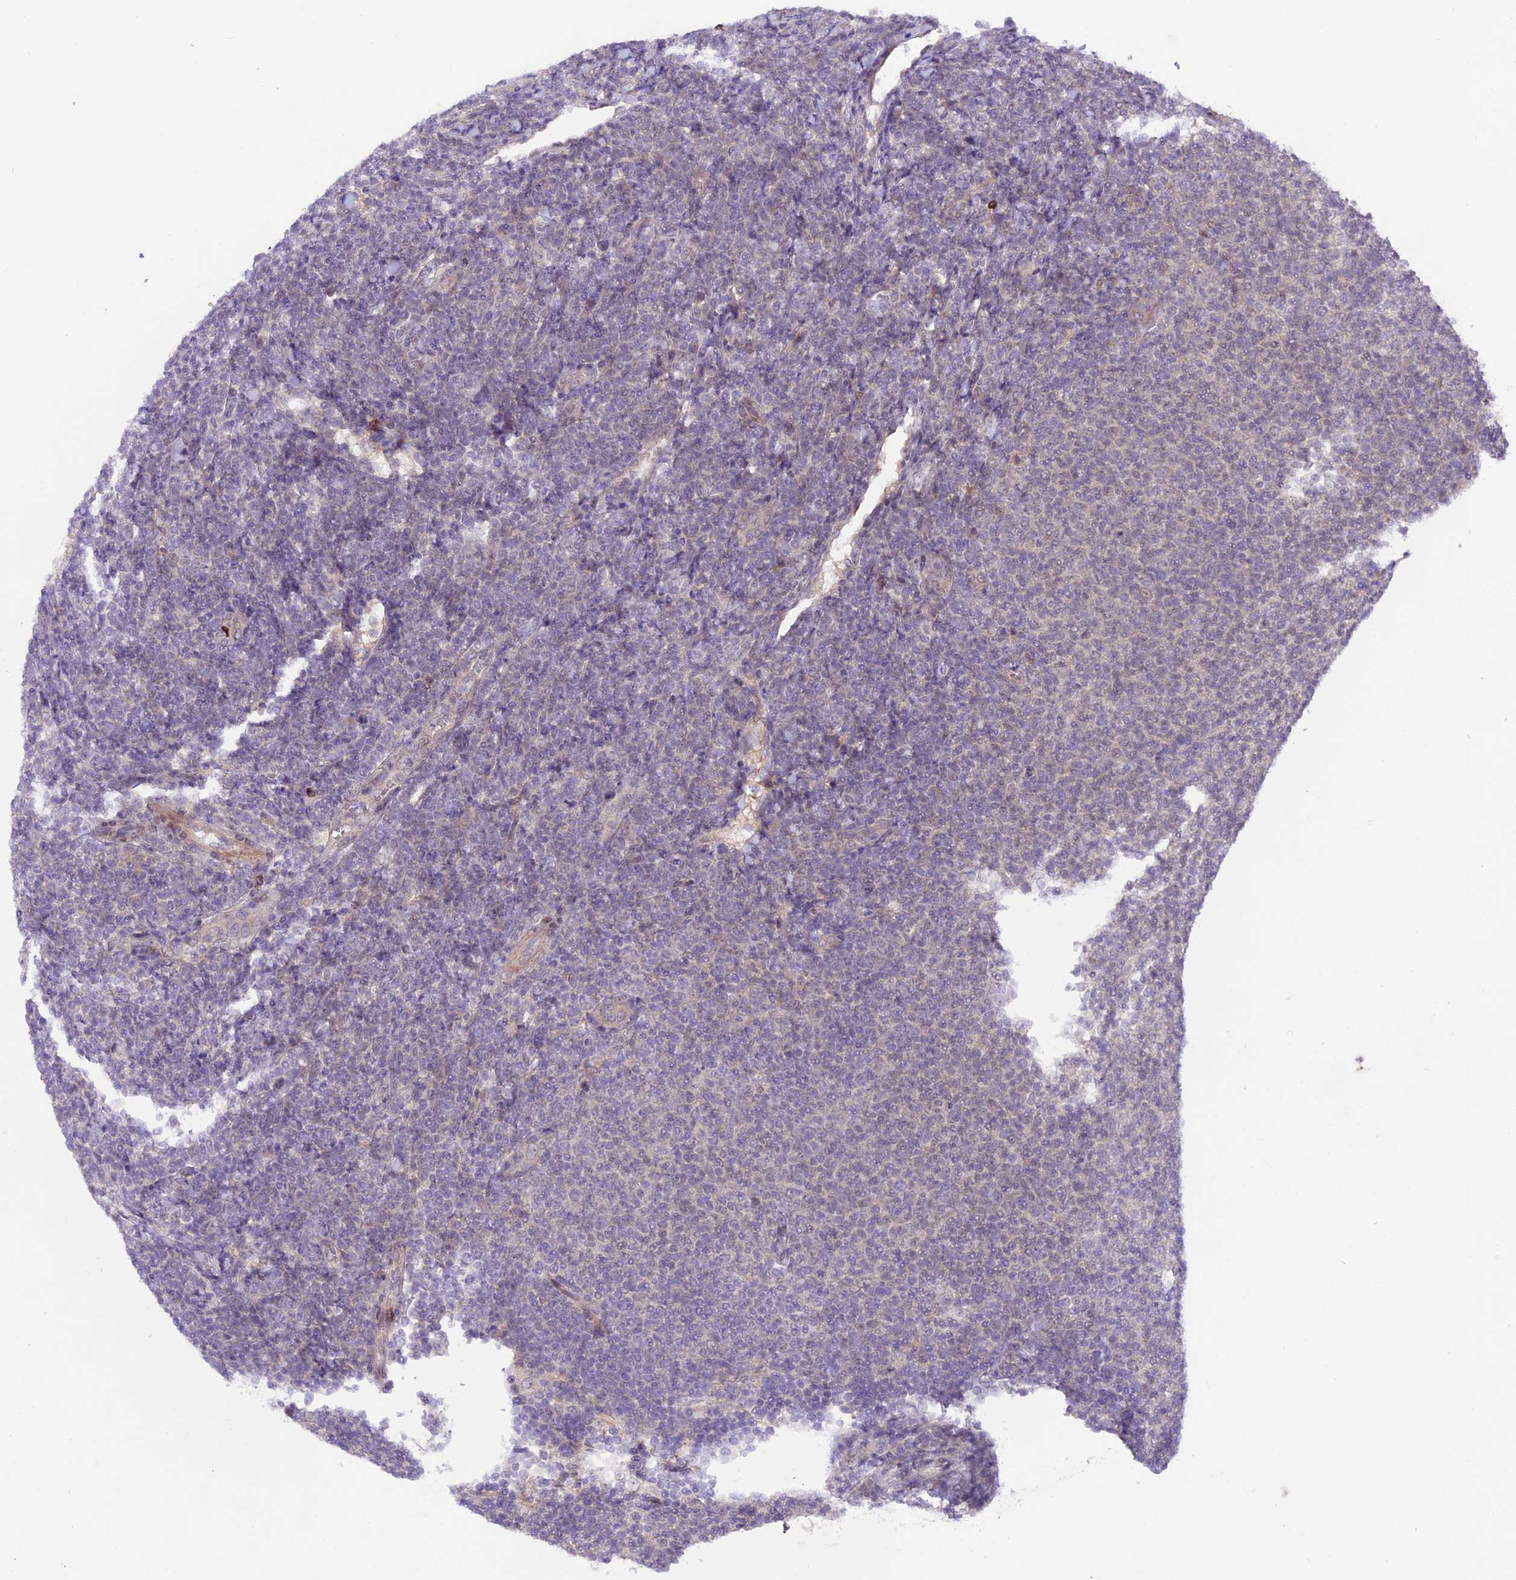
{"staining": {"intensity": "negative", "quantity": "none", "location": "none"}, "tissue": "lymphoma", "cell_type": "Tumor cells", "image_type": "cancer", "snomed": [{"axis": "morphology", "description": "Malignant lymphoma, non-Hodgkin's type, Low grade"}, {"axis": "topography", "description": "Lymph node"}], "caption": "Tumor cells show no significant protein positivity in lymphoma. The staining is performed using DAB (3,3'-diaminobenzidine) brown chromogen with nuclei counter-stained in using hematoxylin.", "gene": "SPRED1", "patient": {"sex": "male", "age": 66}}